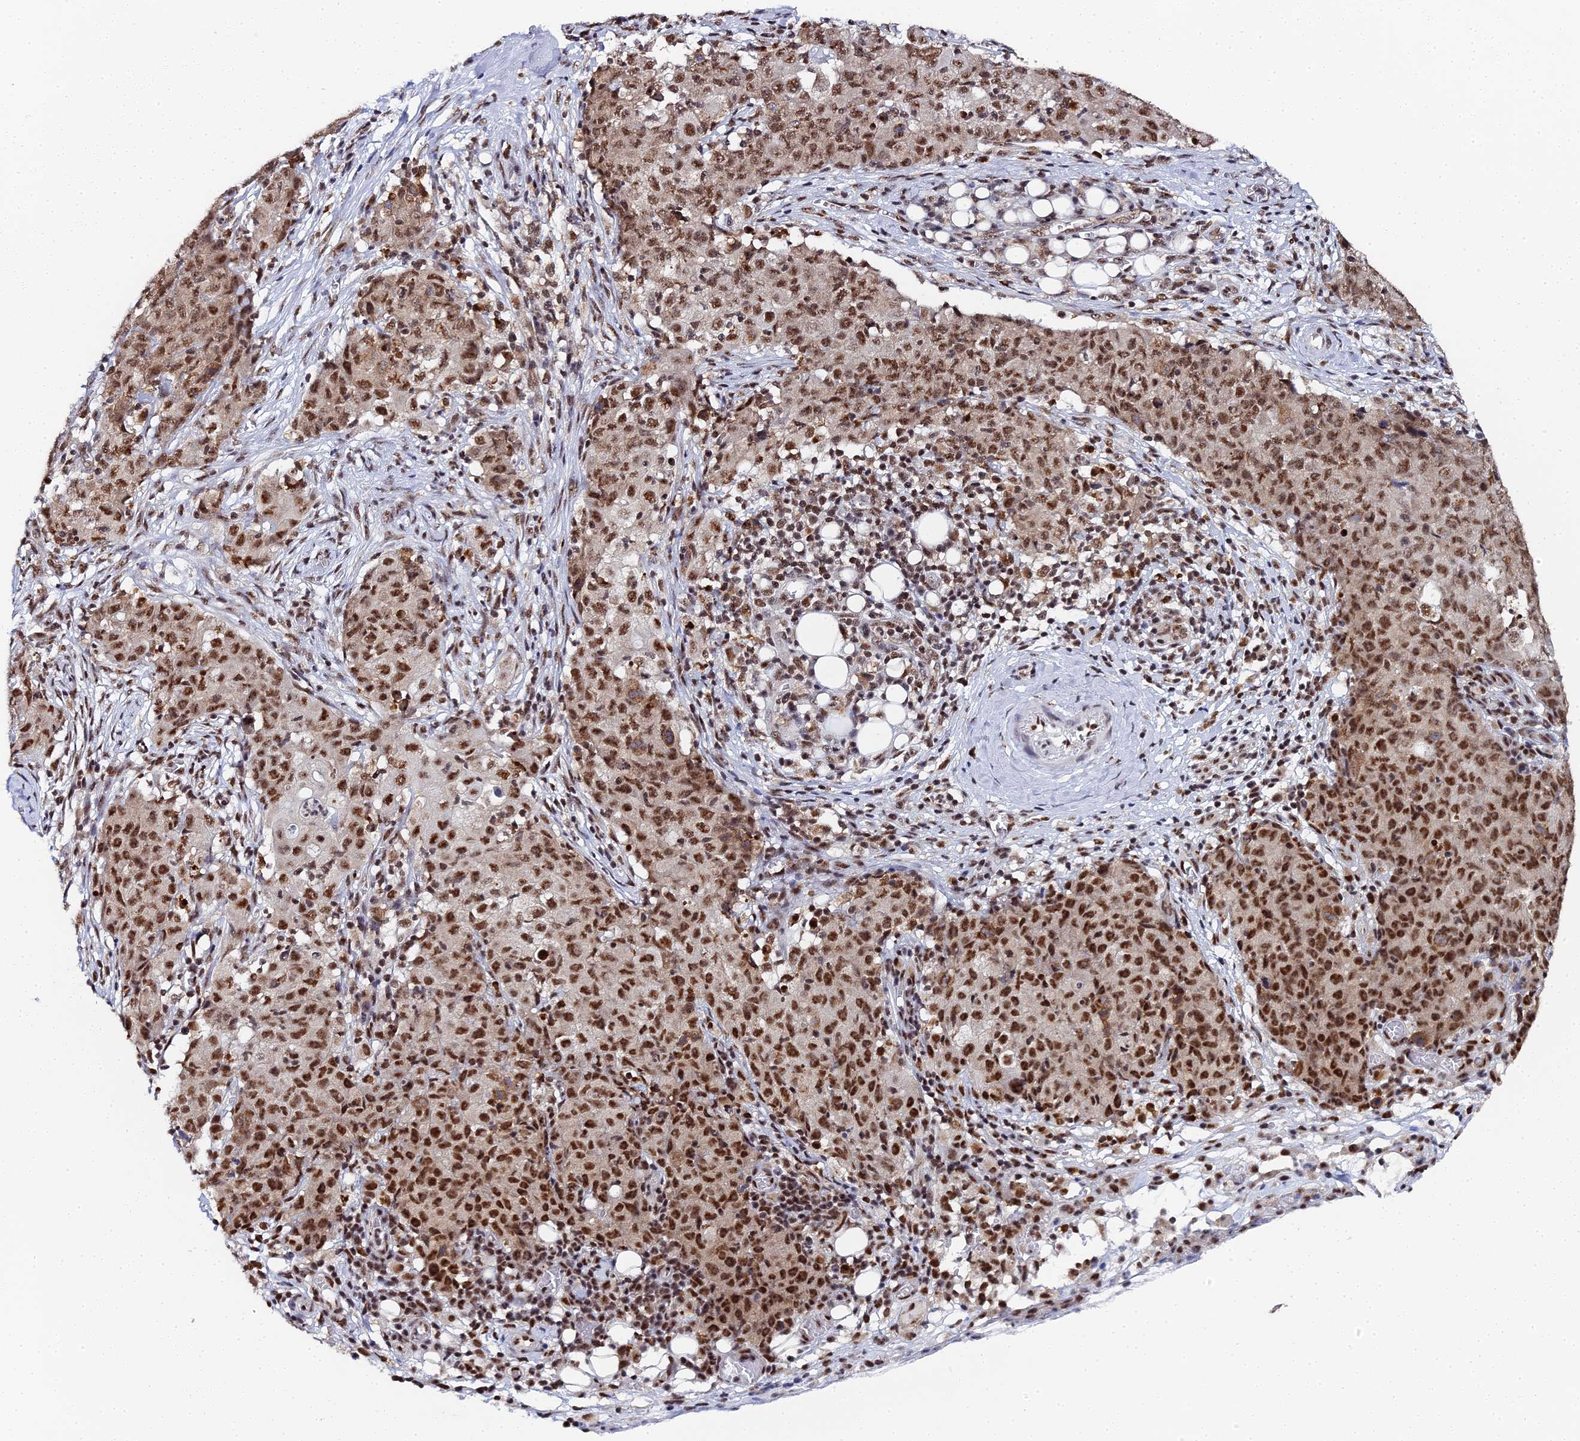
{"staining": {"intensity": "strong", "quantity": ">75%", "location": "nuclear"}, "tissue": "ovarian cancer", "cell_type": "Tumor cells", "image_type": "cancer", "snomed": [{"axis": "morphology", "description": "Carcinoma, endometroid"}, {"axis": "topography", "description": "Ovary"}], "caption": "There is high levels of strong nuclear expression in tumor cells of endometroid carcinoma (ovarian), as demonstrated by immunohistochemical staining (brown color).", "gene": "MAGOHB", "patient": {"sex": "female", "age": 42}}